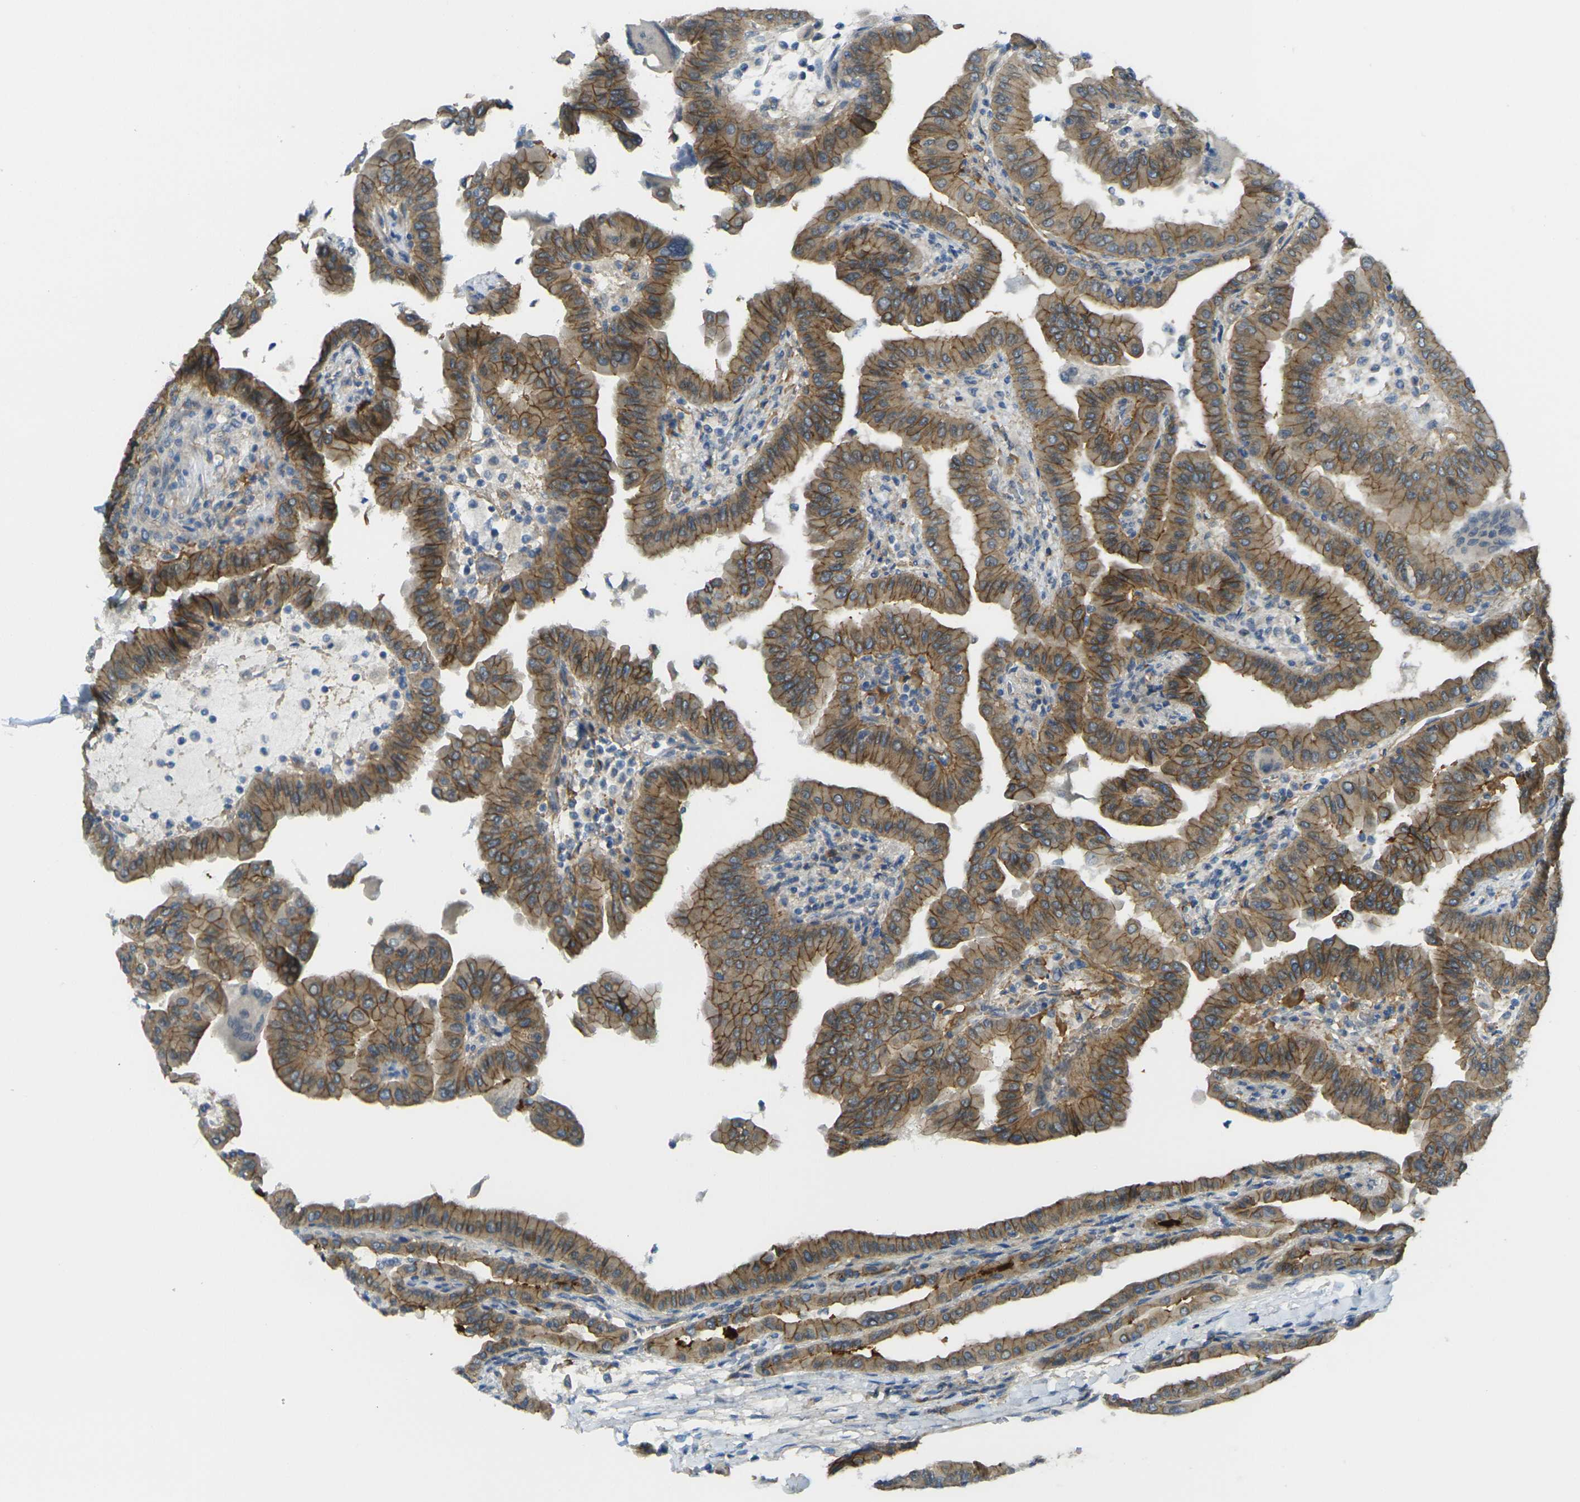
{"staining": {"intensity": "moderate", "quantity": ">75%", "location": "cytoplasmic/membranous"}, "tissue": "thyroid cancer", "cell_type": "Tumor cells", "image_type": "cancer", "snomed": [{"axis": "morphology", "description": "Papillary adenocarcinoma, NOS"}, {"axis": "topography", "description": "Thyroid gland"}], "caption": "Thyroid cancer (papillary adenocarcinoma) stained with a protein marker exhibits moderate staining in tumor cells.", "gene": "RHBDD1", "patient": {"sex": "male", "age": 33}}